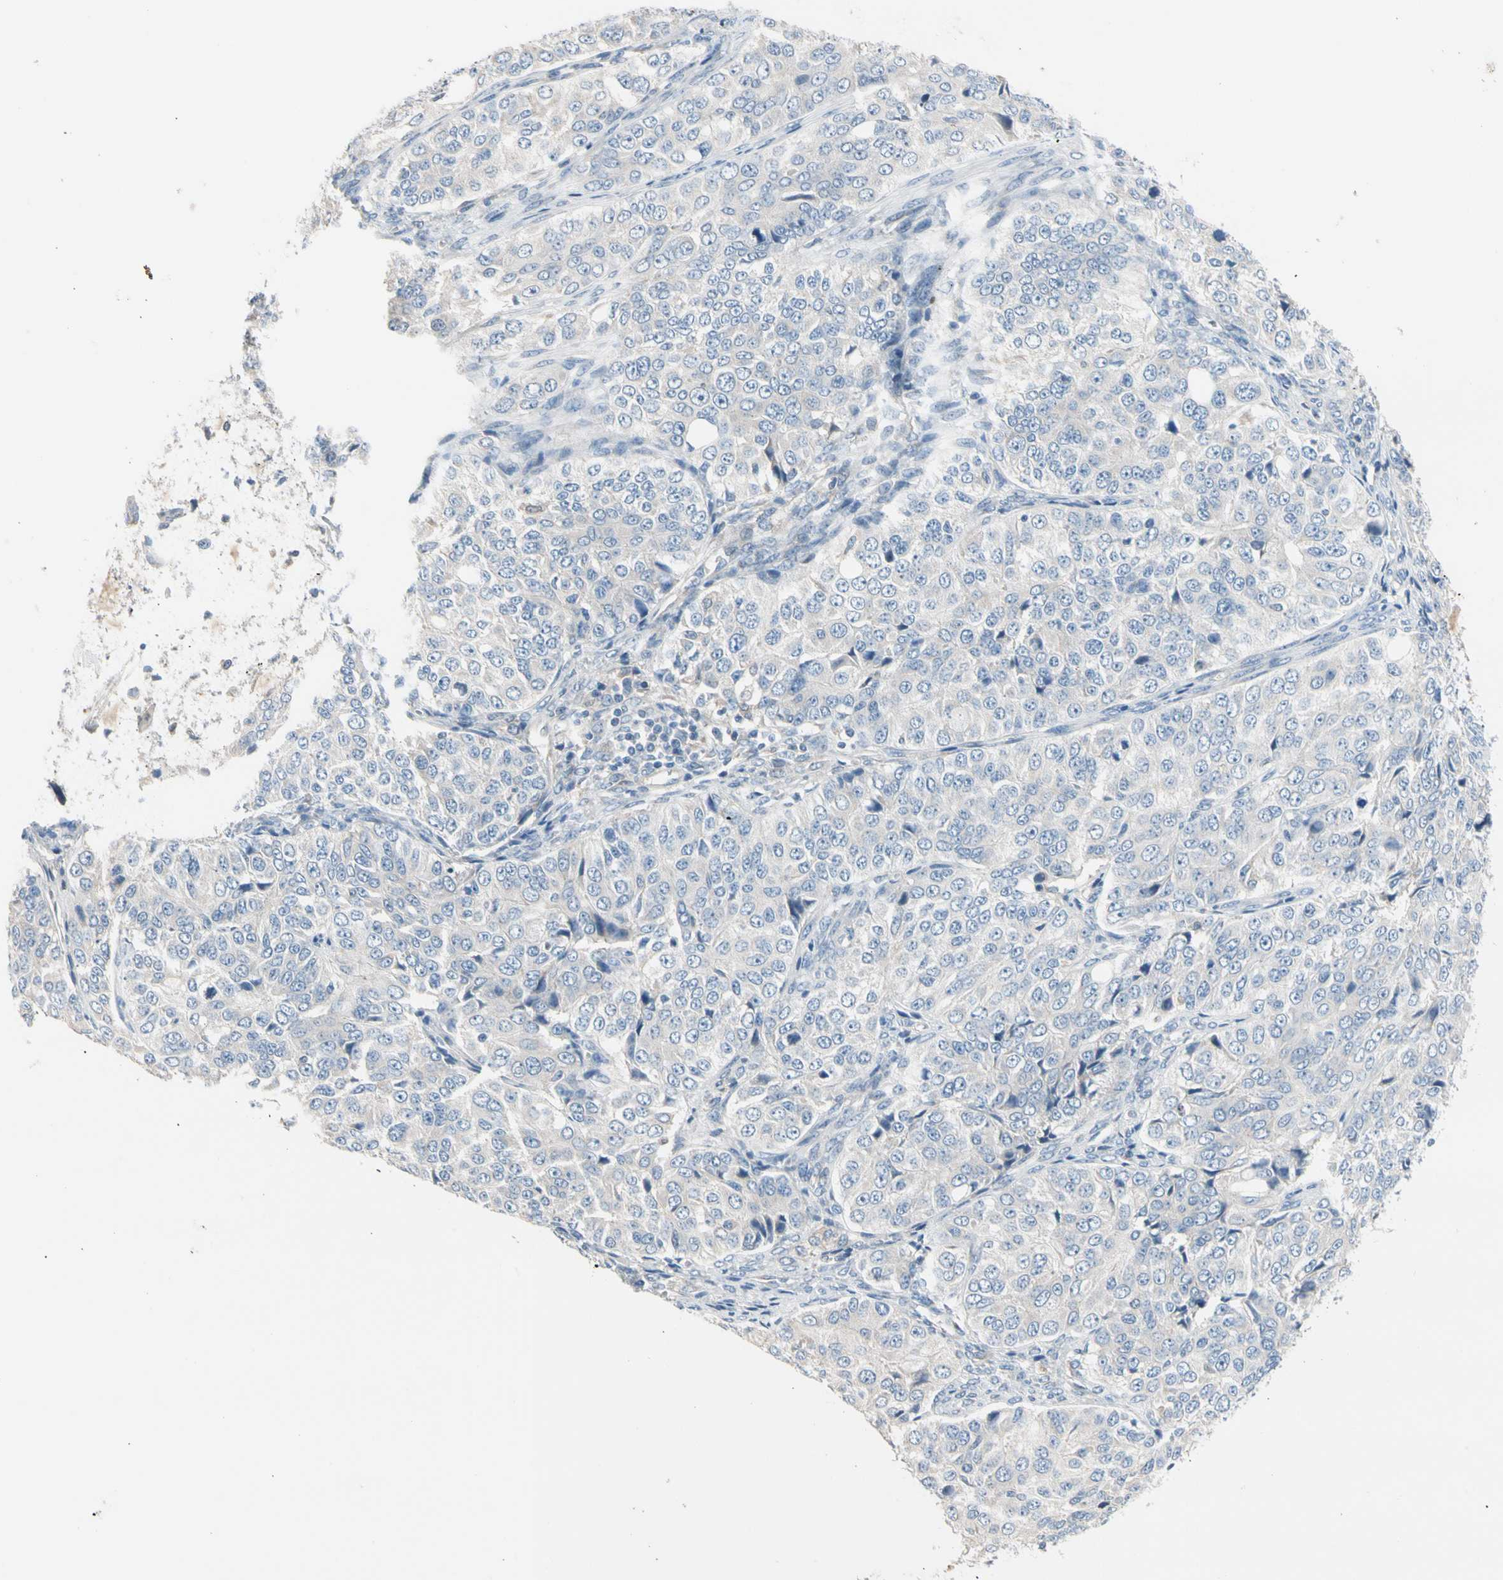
{"staining": {"intensity": "negative", "quantity": "none", "location": "none"}, "tissue": "ovarian cancer", "cell_type": "Tumor cells", "image_type": "cancer", "snomed": [{"axis": "morphology", "description": "Carcinoma, endometroid"}, {"axis": "topography", "description": "Ovary"}], "caption": "Immunohistochemistry of ovarian endometroid carcinoma exhibits no positivity in tumor cells. (DAB immunohistochemistry (IHC), high magnification).", "gene": "CASQ1", "patient": {"sex": "female", "age": 51}}